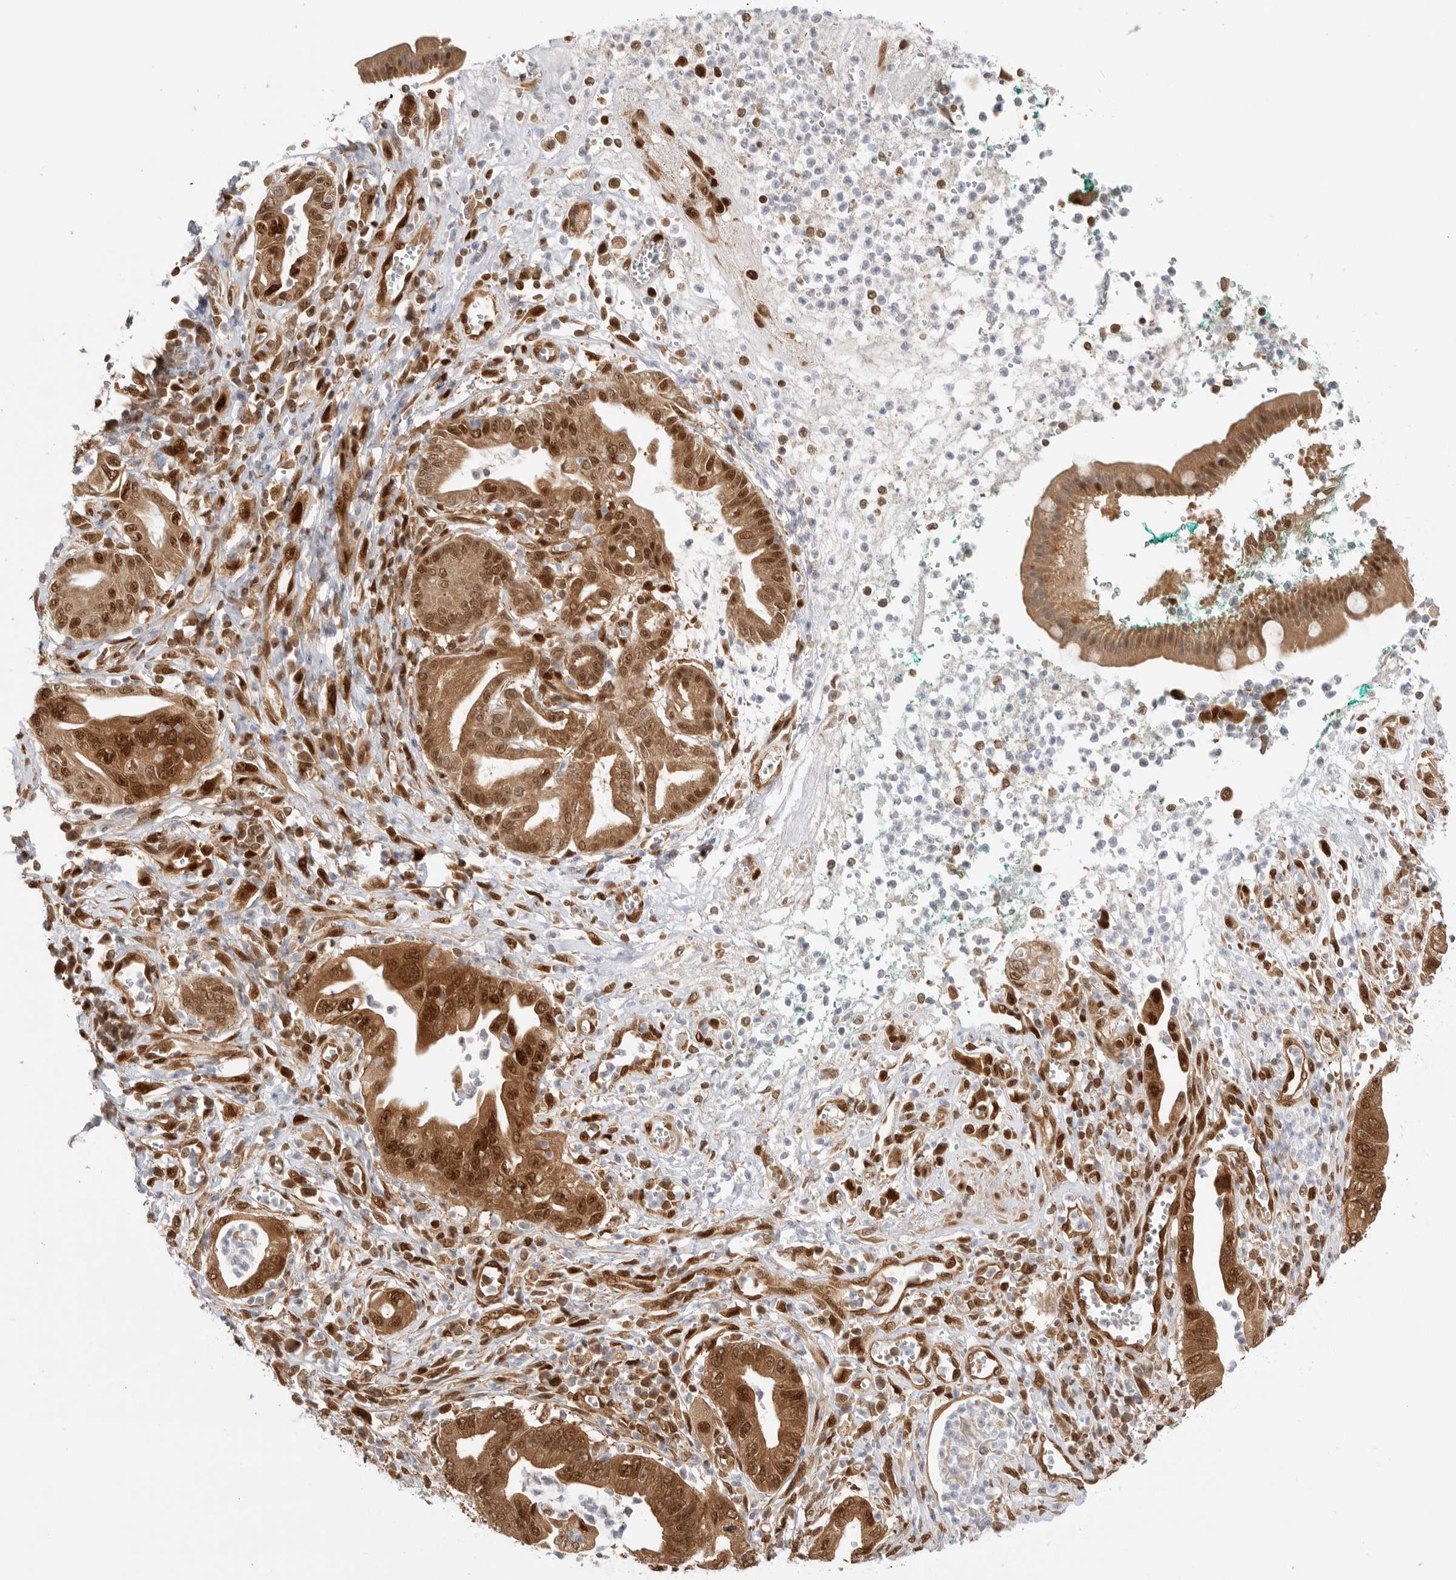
{"staining": {"intensity": "strong", "quantity": ">75%", "location": "cytoplasmic/membranous,nuclear"}, "tissue": "pancreatic cancer", "cell_type": "Tumor cells", "image_type": "cancer", "snomed": [{"axis": "morphology", "description": "Adenocarcinoma, NOS"}, {"axis": "topography", "description": "Pancreas"}], "caption": "A brown stain labels strong cytoplasmic/membranous and nuclear staining of a protein in human pancreatic adenocarcinoma tumor cells.", "gene": "DCAF8", "patient": {"sex": "male", "age": 78}}